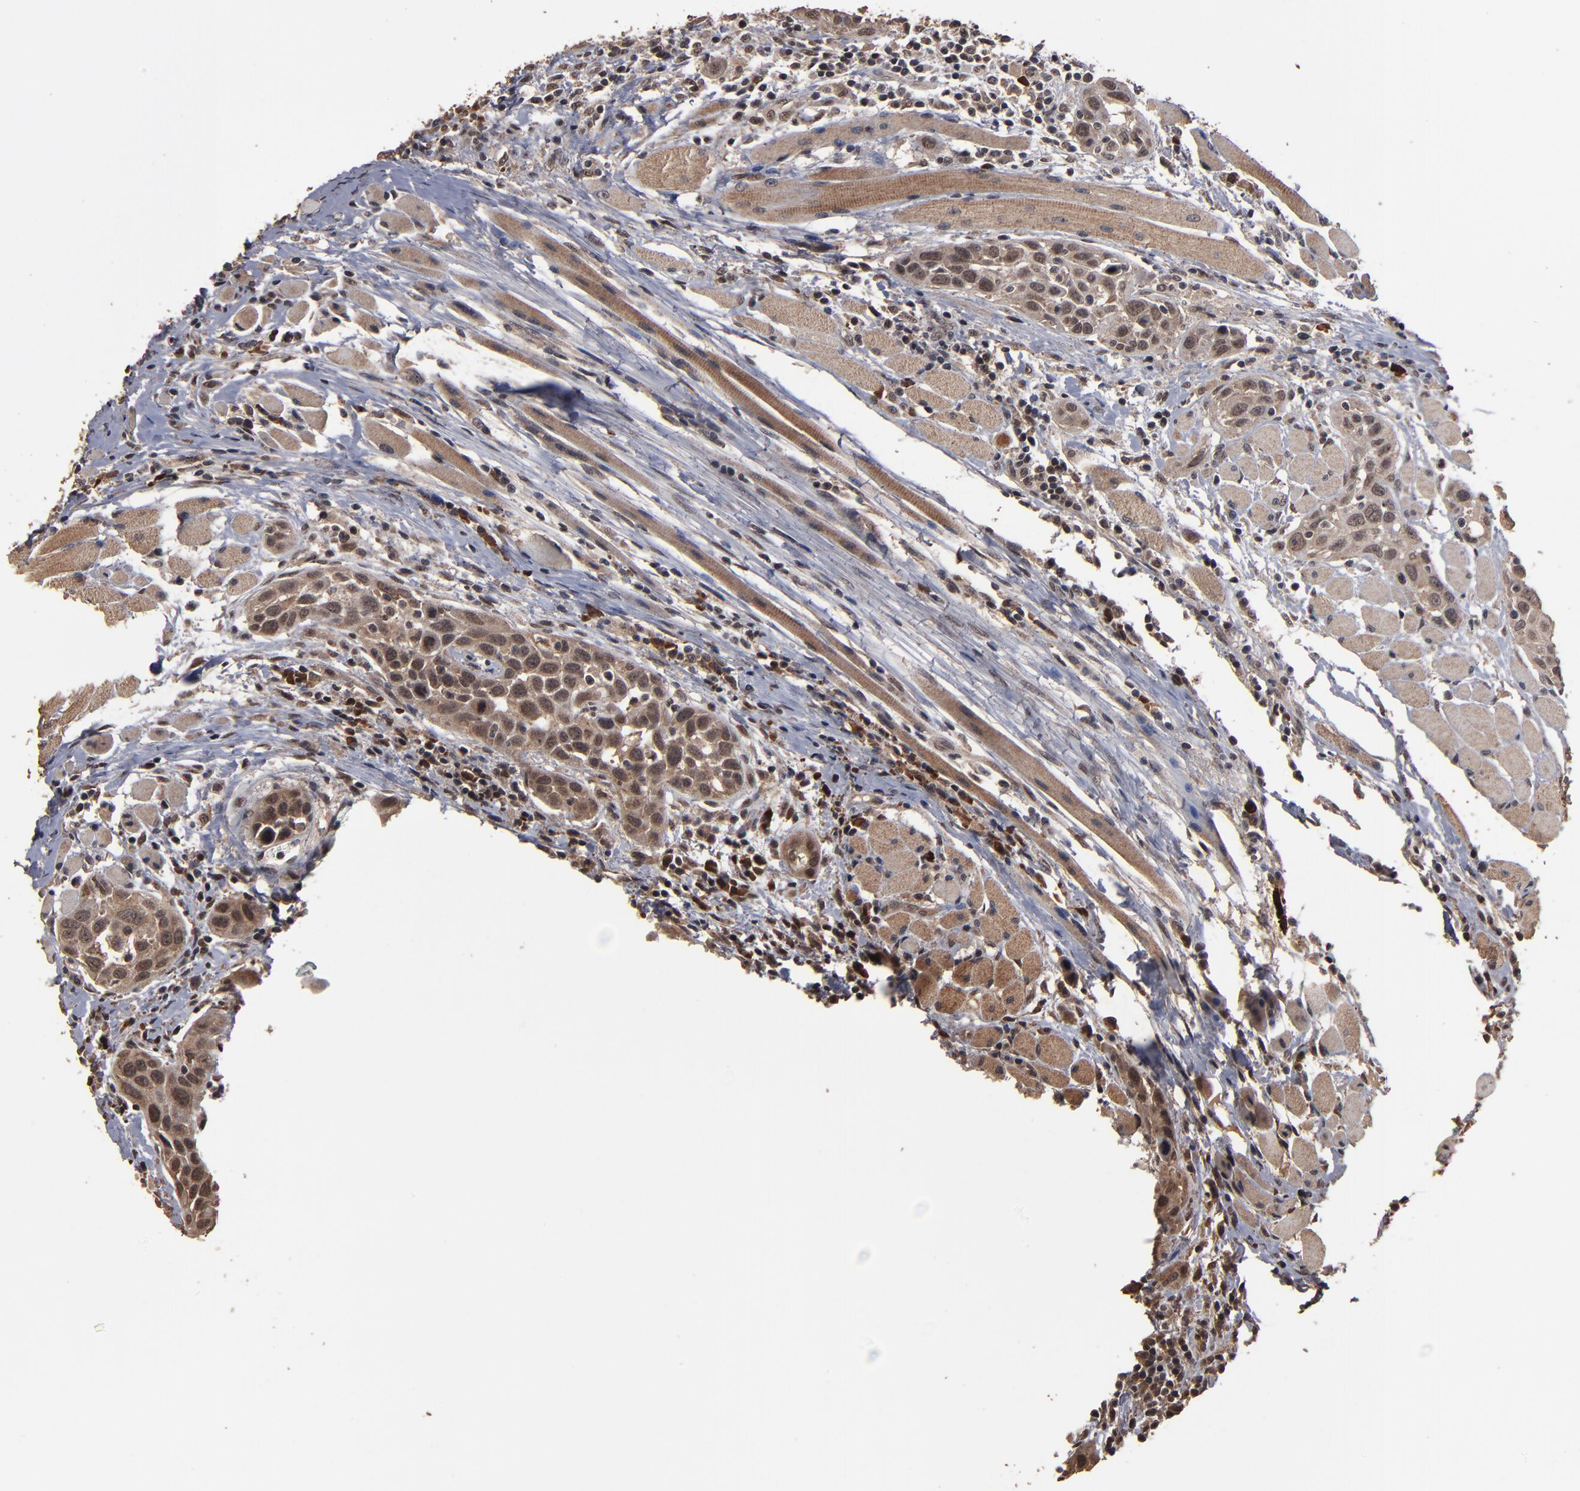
{"staining": {"intensity": "moderate", "quantity": ">75%", "location": "cytoplasmic/membranous,nuclear"}, "tissue": "head and neck cancer", "cell_type": "Tumor cells", "image_type": "cancer", "snomed": [{"axis": "morphology", "description": "Squamous cell carcinoma, NOS"}, {"axis": "topography", "description": "Oral tissue"}, {"axis": "topography", "description": "Head-Neck"}], "caption": "This is a histology image of immunohistochemistry staining of head and neck squamous cell carcinoma, which shows moderate expression in the cytoplasmic/membranous and nuclear of tumor cells.", "gene": "NXF2B", "patient": {"sex": "female", "age": 50}}